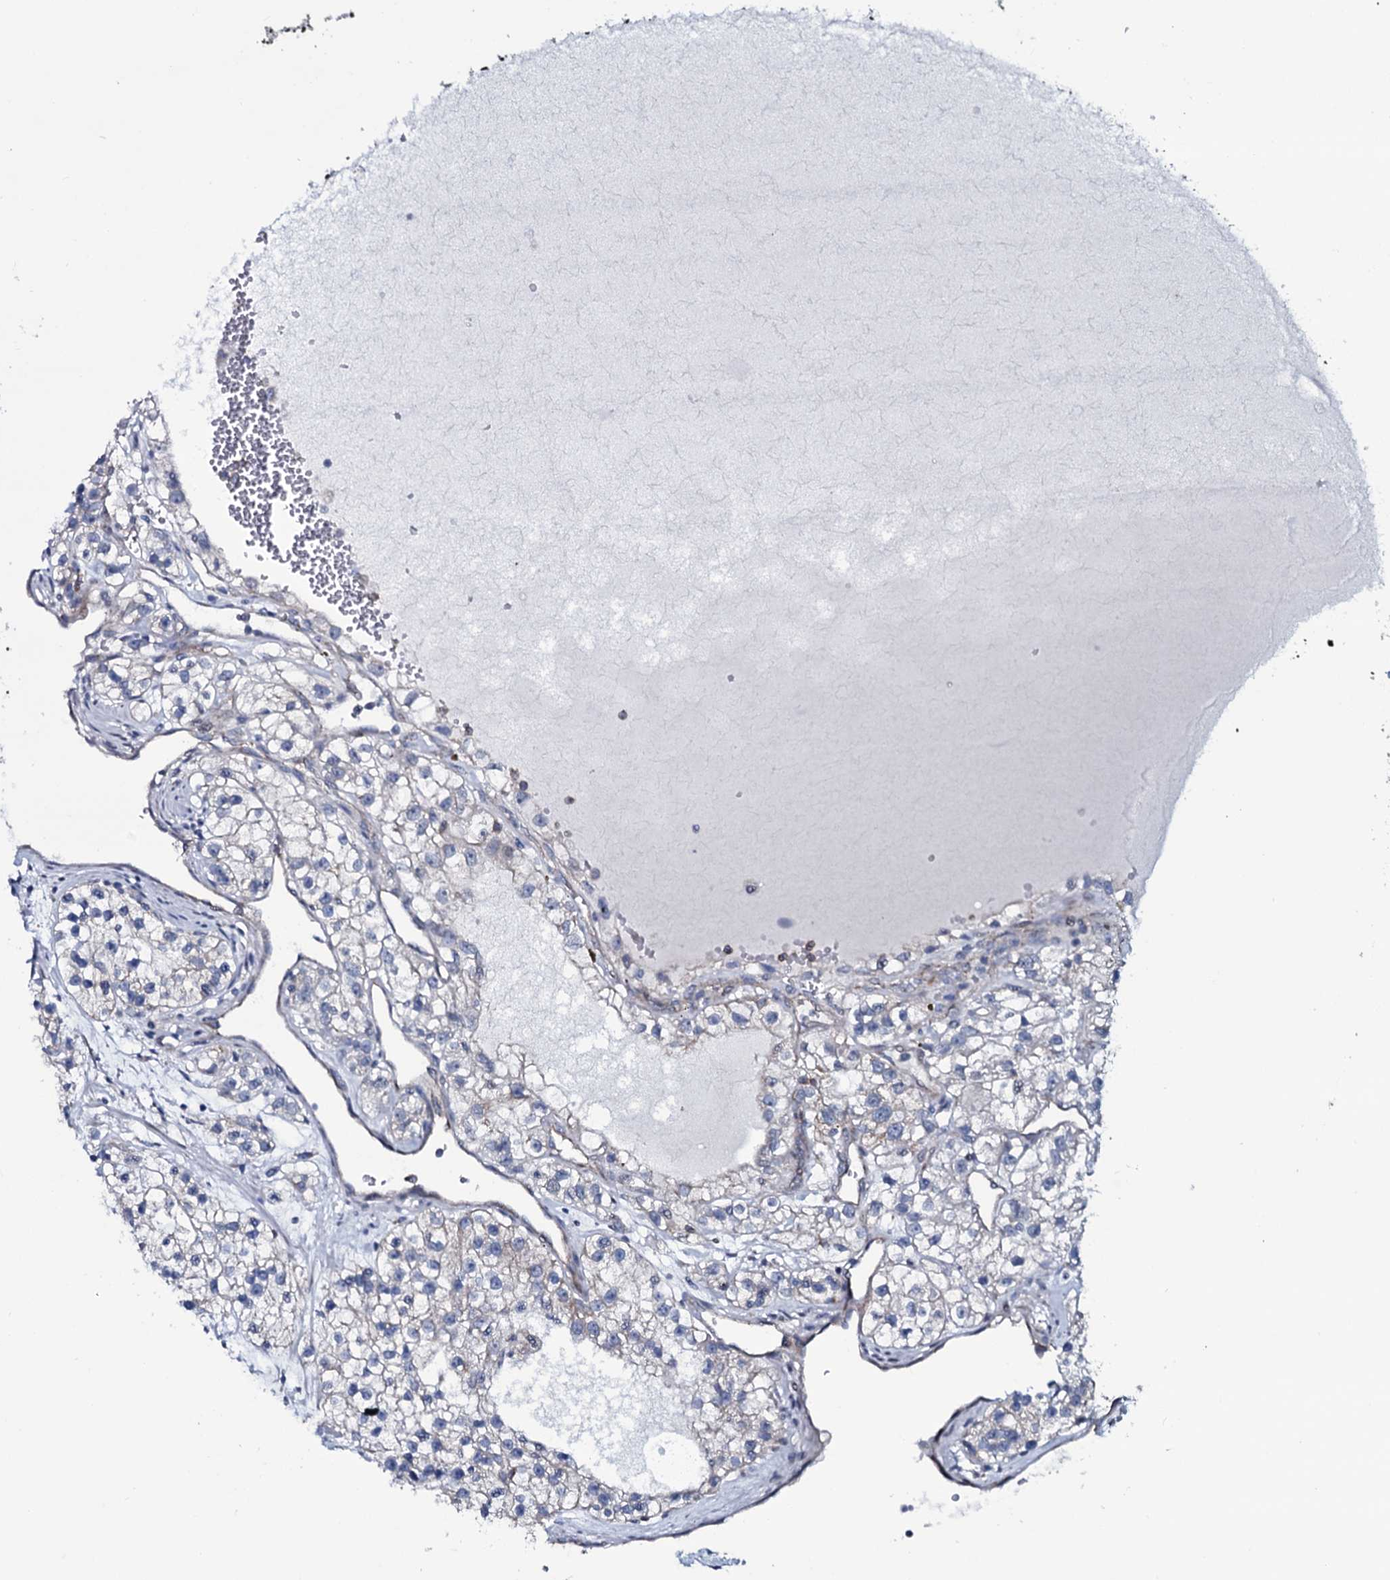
{"staining": {"intensity": "negative", "quantity": "none", "location": "none"}, "tissue": "renal cancer", "cell_type": "Tumor cells", "image_type": "cancer", "snomed": [{"axis": "morphology", "description": "Adenocarcinoma, NOS"}, {"axis": "topography", "description": "Kidney"}], "caption": "A photomicrograph of renal cancer (adenocarcinoma) stained for a protein displays no brown staining in tumor cells.", "gene": "WIPF3", "patient": {"sex": "female", "age": 57}}